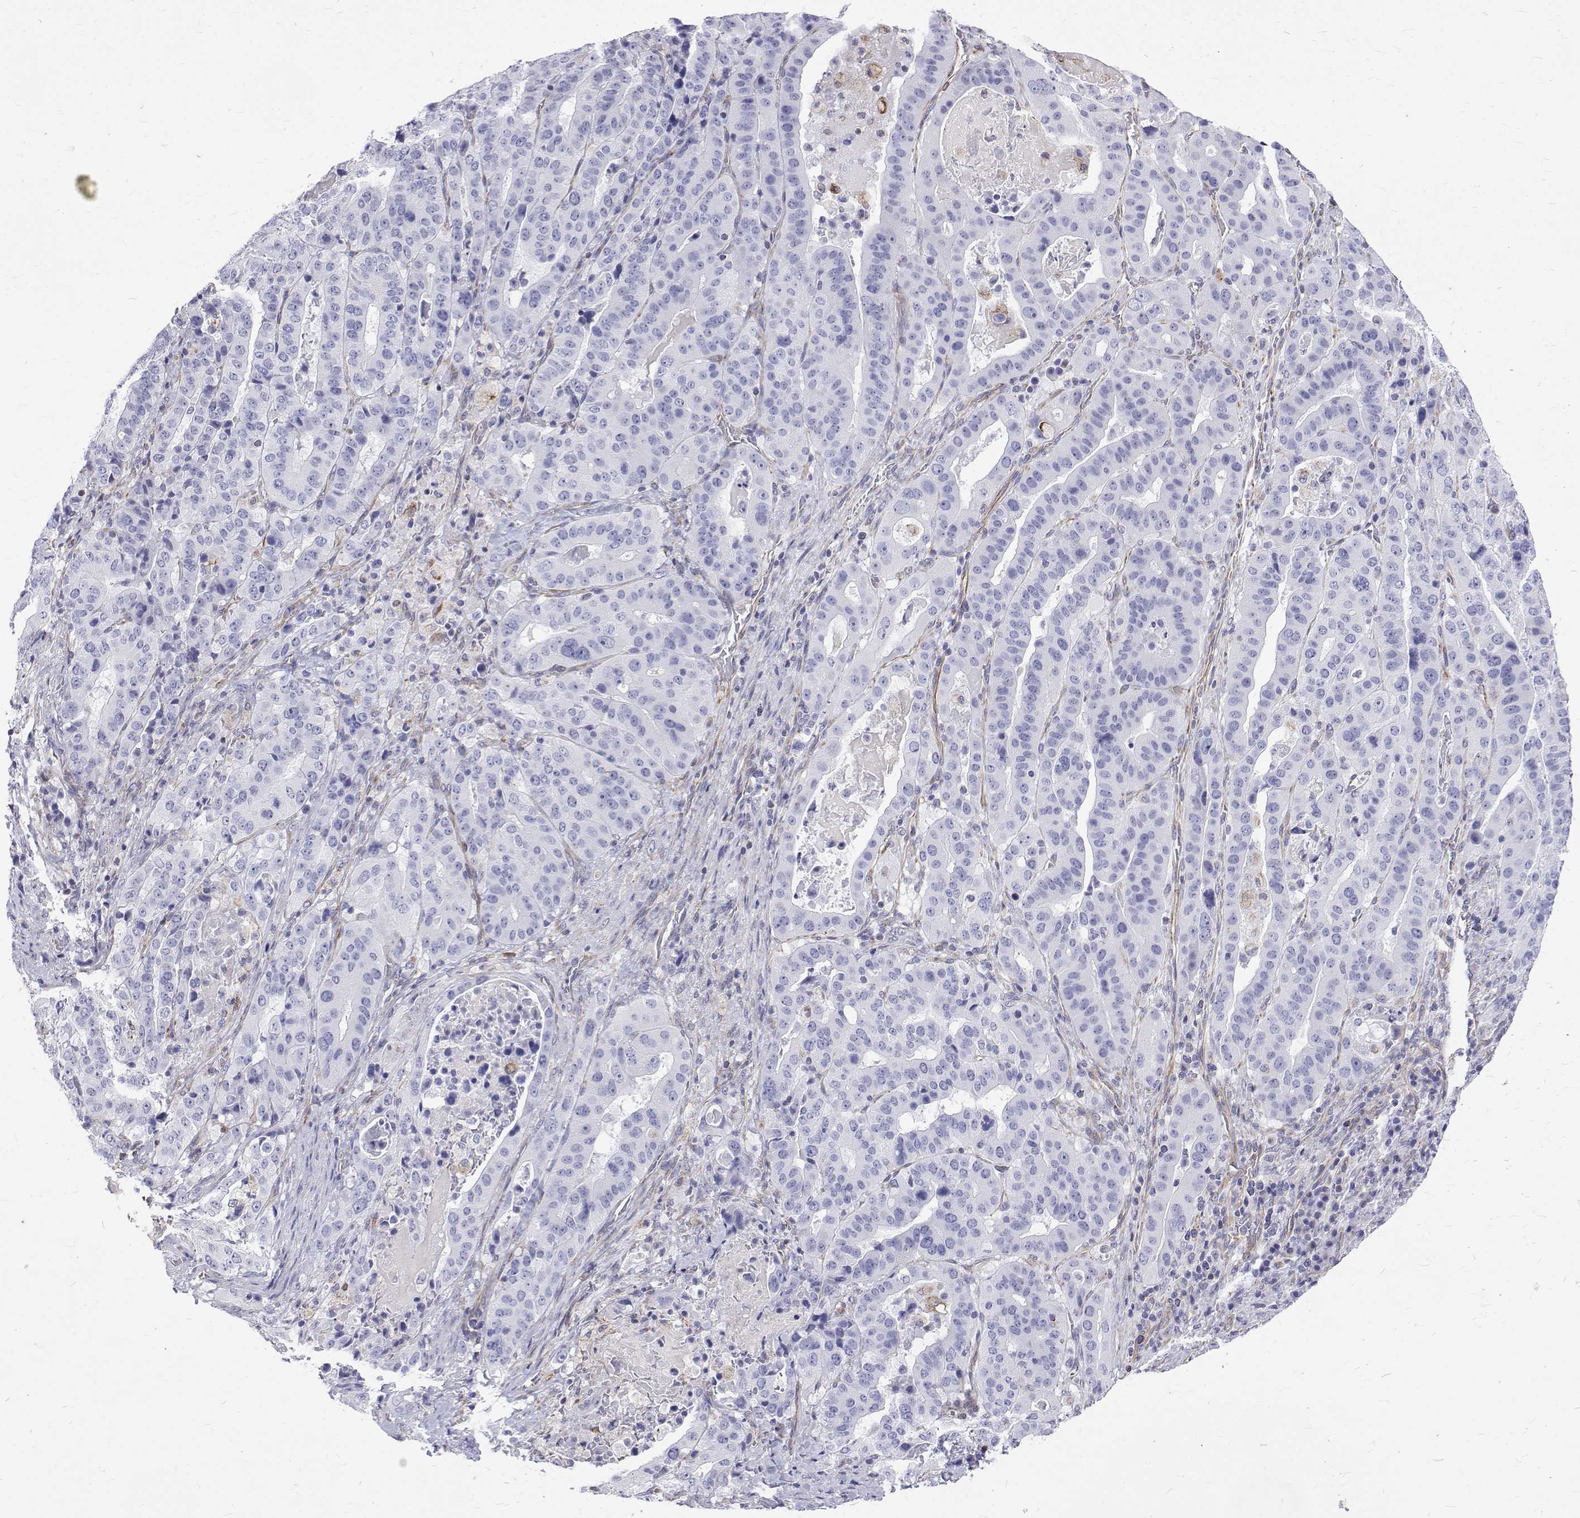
{"staining": {"intensity": "negative", "quantity": "none", "location": "none"}, "tissue": "stomach cancer", "cell_type": "Tumor cells", "image_type": "cancer", "snomed": [{"axis": "morphology", "description": "Adenocarcinoma, NOS"}, {"axis": "topography", "description": "Stomach"}], "caption": "An image of stomach cancer stained for a protein exhibits no brown staining in tumor cells.", "gene": "OPRPN", "patient": {"sex": "male", "age": 48}}